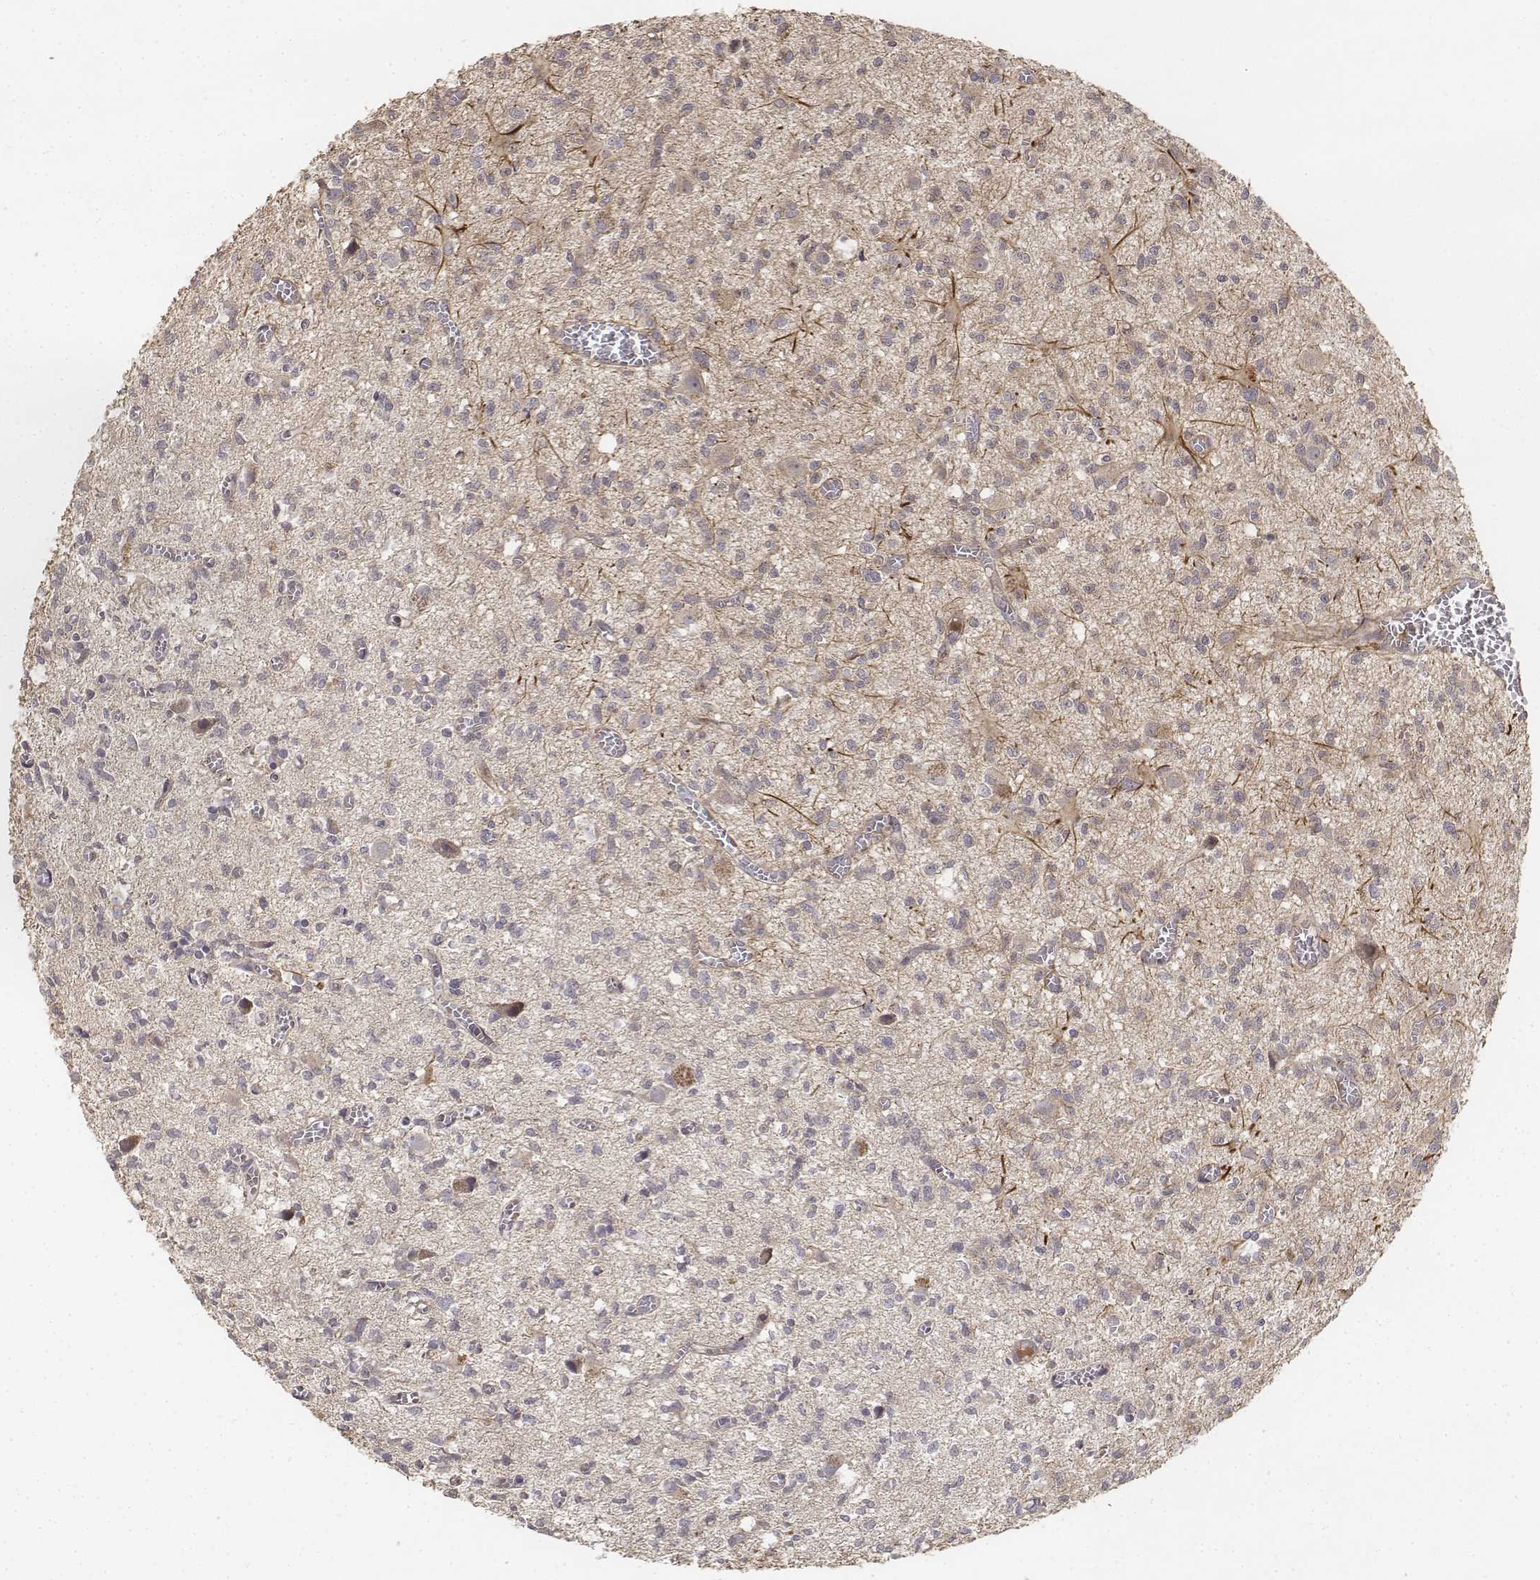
{"staining": {"intensity": "weak", "quantity": "<25%", "location": "cytoplasmic/membranous"}, "tissue": "glioma", "cell_type": "Tumor cells", "image_type": "cancer", "snomed": [{"axis": "morphology", "description": "Glioma, malignant, Low grade"}, {"axis": "topography", "description": "Brain"}], "caption": "Low-grade glioma (malignant) stained for a protein using immunohistochemistry demonstrates no staining tumor cells.", "gene": "FBXO21", "patient": {"sex": "male", "age": 64}}